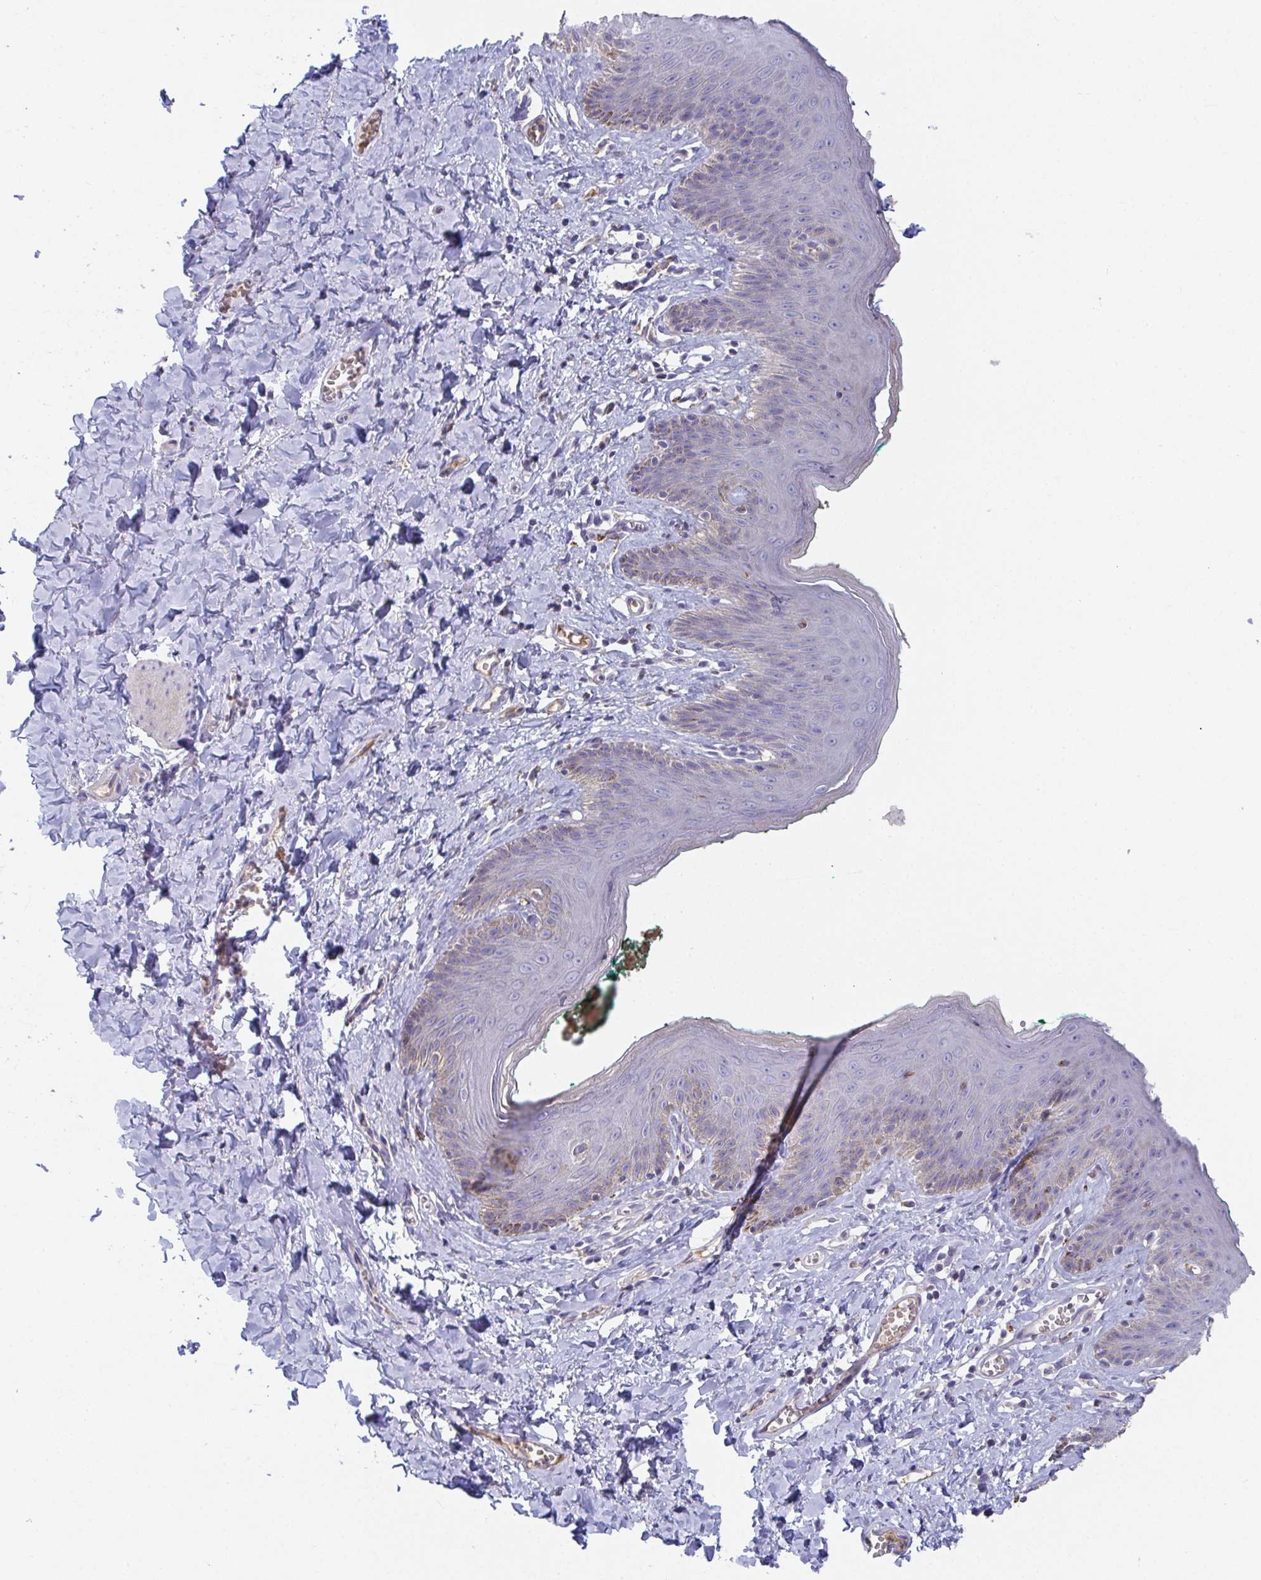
{"staining": {"intensity": "negative", "quantity": "none", "location": "none"}, "tissue": "skin", "cell_type": "Epidermal cells", "image_type": "normal", "snomed": [{"axis": "morphology", "description": "Normal tissue, NOS"}, {"axis": "topography", "description": "Vulva"}, {"axis": "topography", "description": "Peripheral nerve tissue"}], "caption": "Human skin stained for a protein using immunohistochemistry (IHC) shows no staining in epidermal cells.", "gene": "ANO5", "patient": {"sex": "female", "age": 66}}